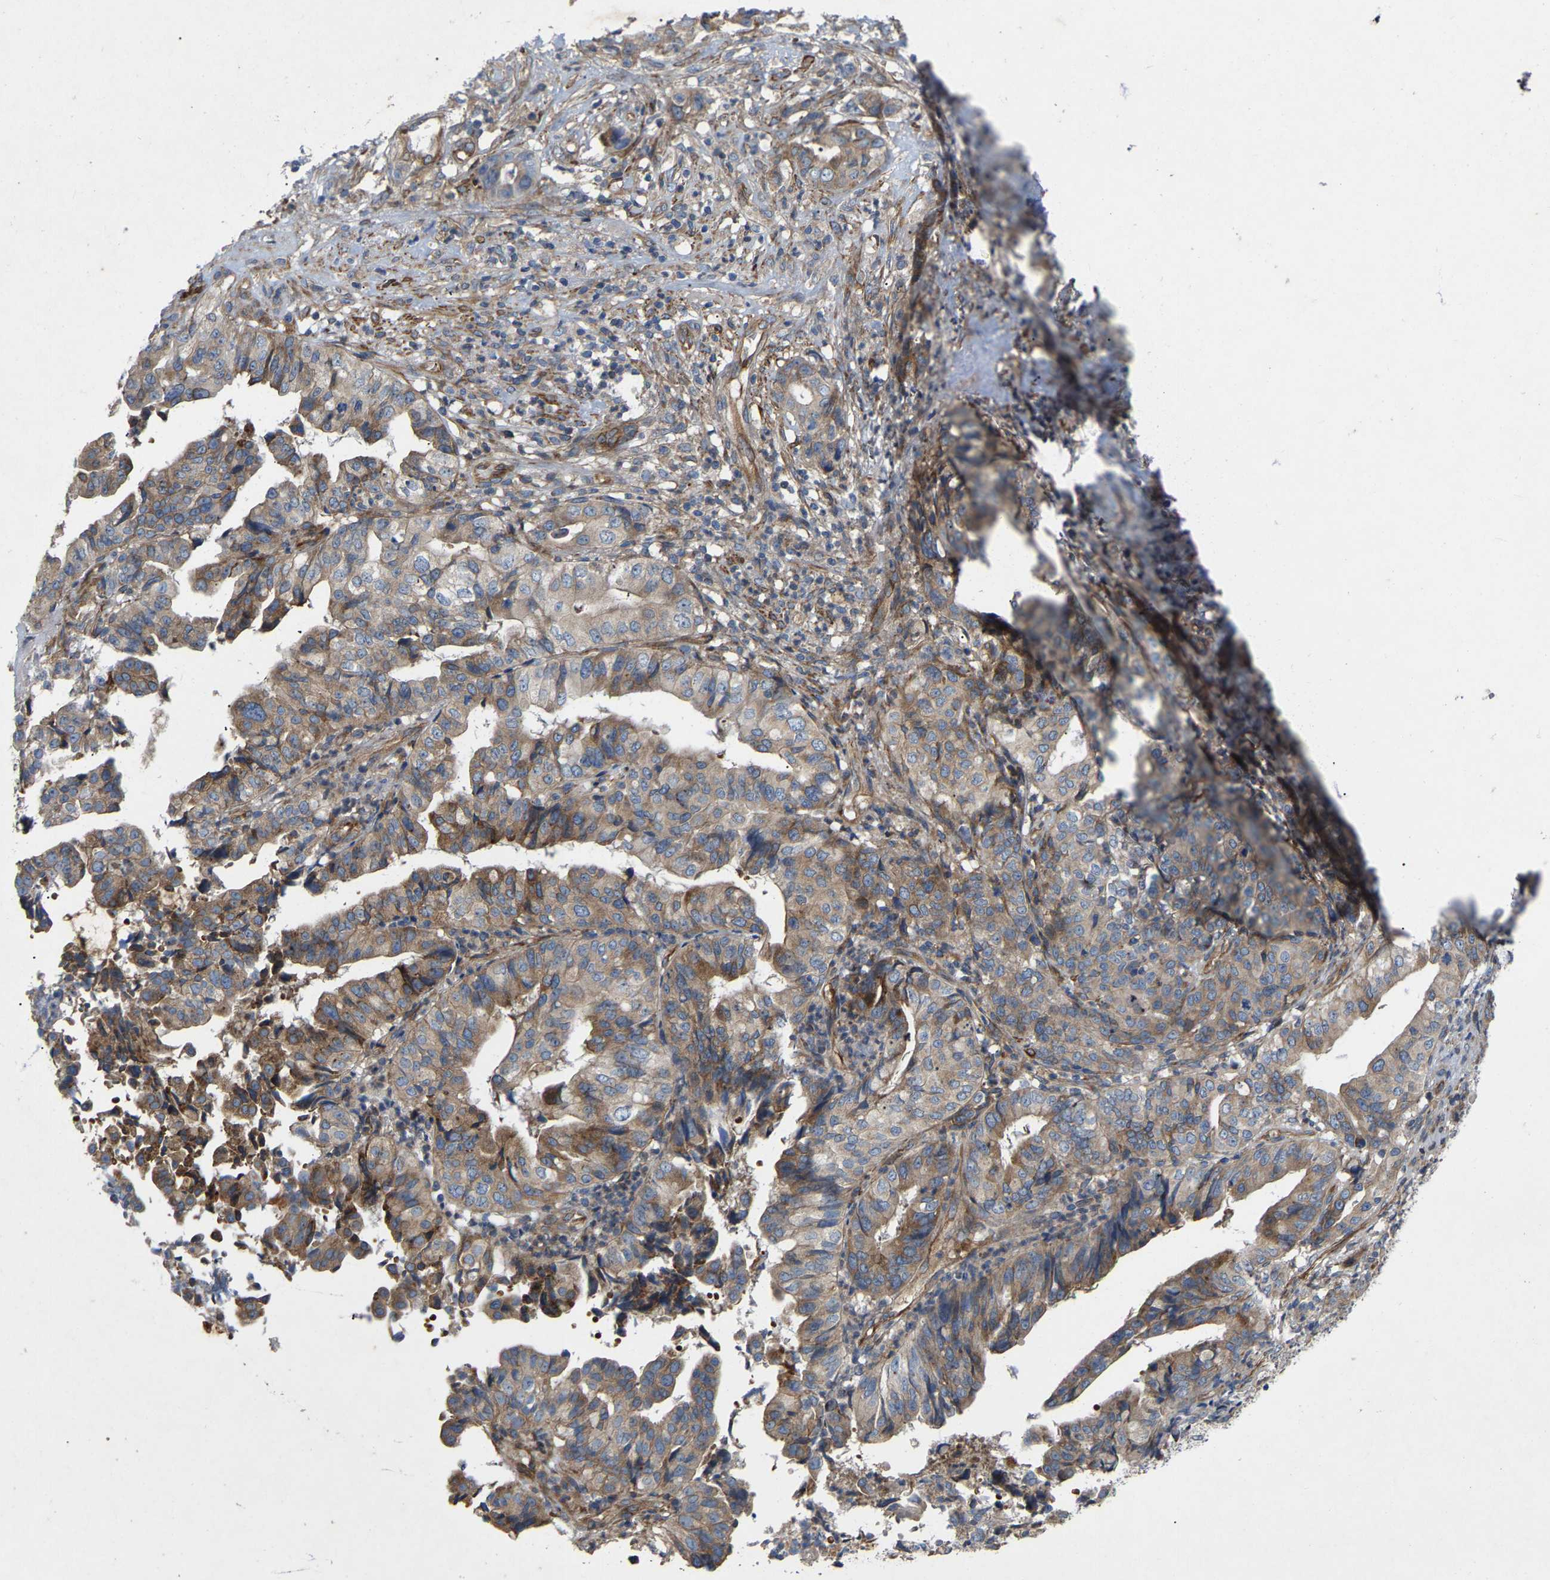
{"staining": {"intensity": "moderate", "quantity": ">75%", "location": "cytoplasmic/membranous"}, "tissue": "liver cancer", "cell_type": "Tumor cells", "image_type": "cancer", "snomed": [{"axis": "morphology", "description": "Cholangiocarcinoma"}, {"axis": "topography", "description": "Liver"}], "caption": "Liver cancer tissue exhibits moderate cytoplasmic/membranous expression in approximately >75% of tumor cells, visualized by immunohistochemistry.", "gene": "TOR1B", "patient": {"sex": "female", "age": 61}}